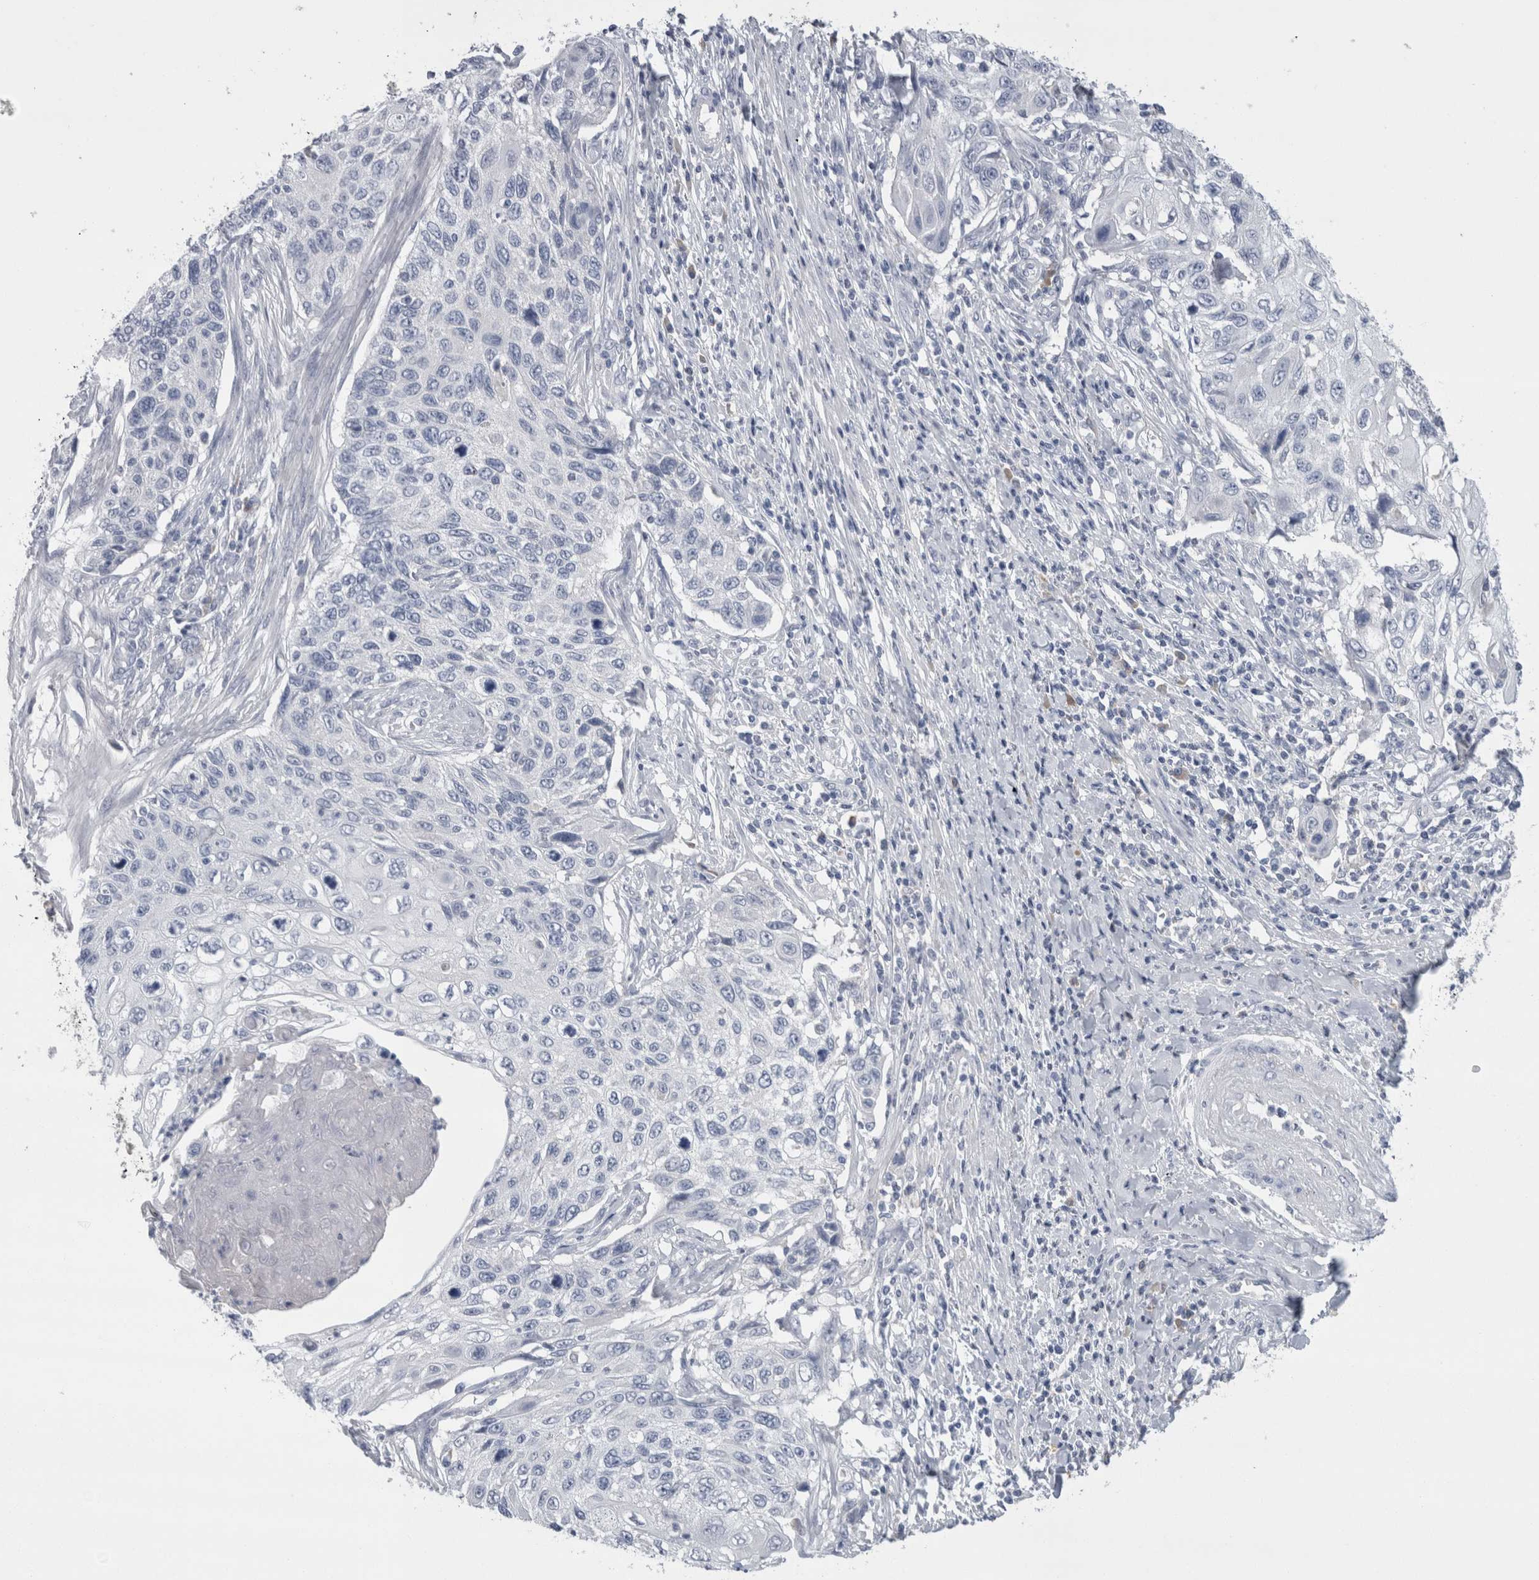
{"staining": {"intensity": "negative", "quantity": "none", "location": "none"}, "tissue": "cervical cancer", "cell_type": "Tumor cells", "image_type": "cancer", "snomed": [{"axis": "morphology", "description": "Squamous cell carcinoma, NOS"}, {"axis": "topography", "description": "Cervix"}], "caption": "The immunohistochemistry (IHC) image has no significant staining in tumor cells of cervical cancer (squamous cell carcinoma) tissue.", "gene": "REG1A", "patient": {"sex": "female", "age": 70}}